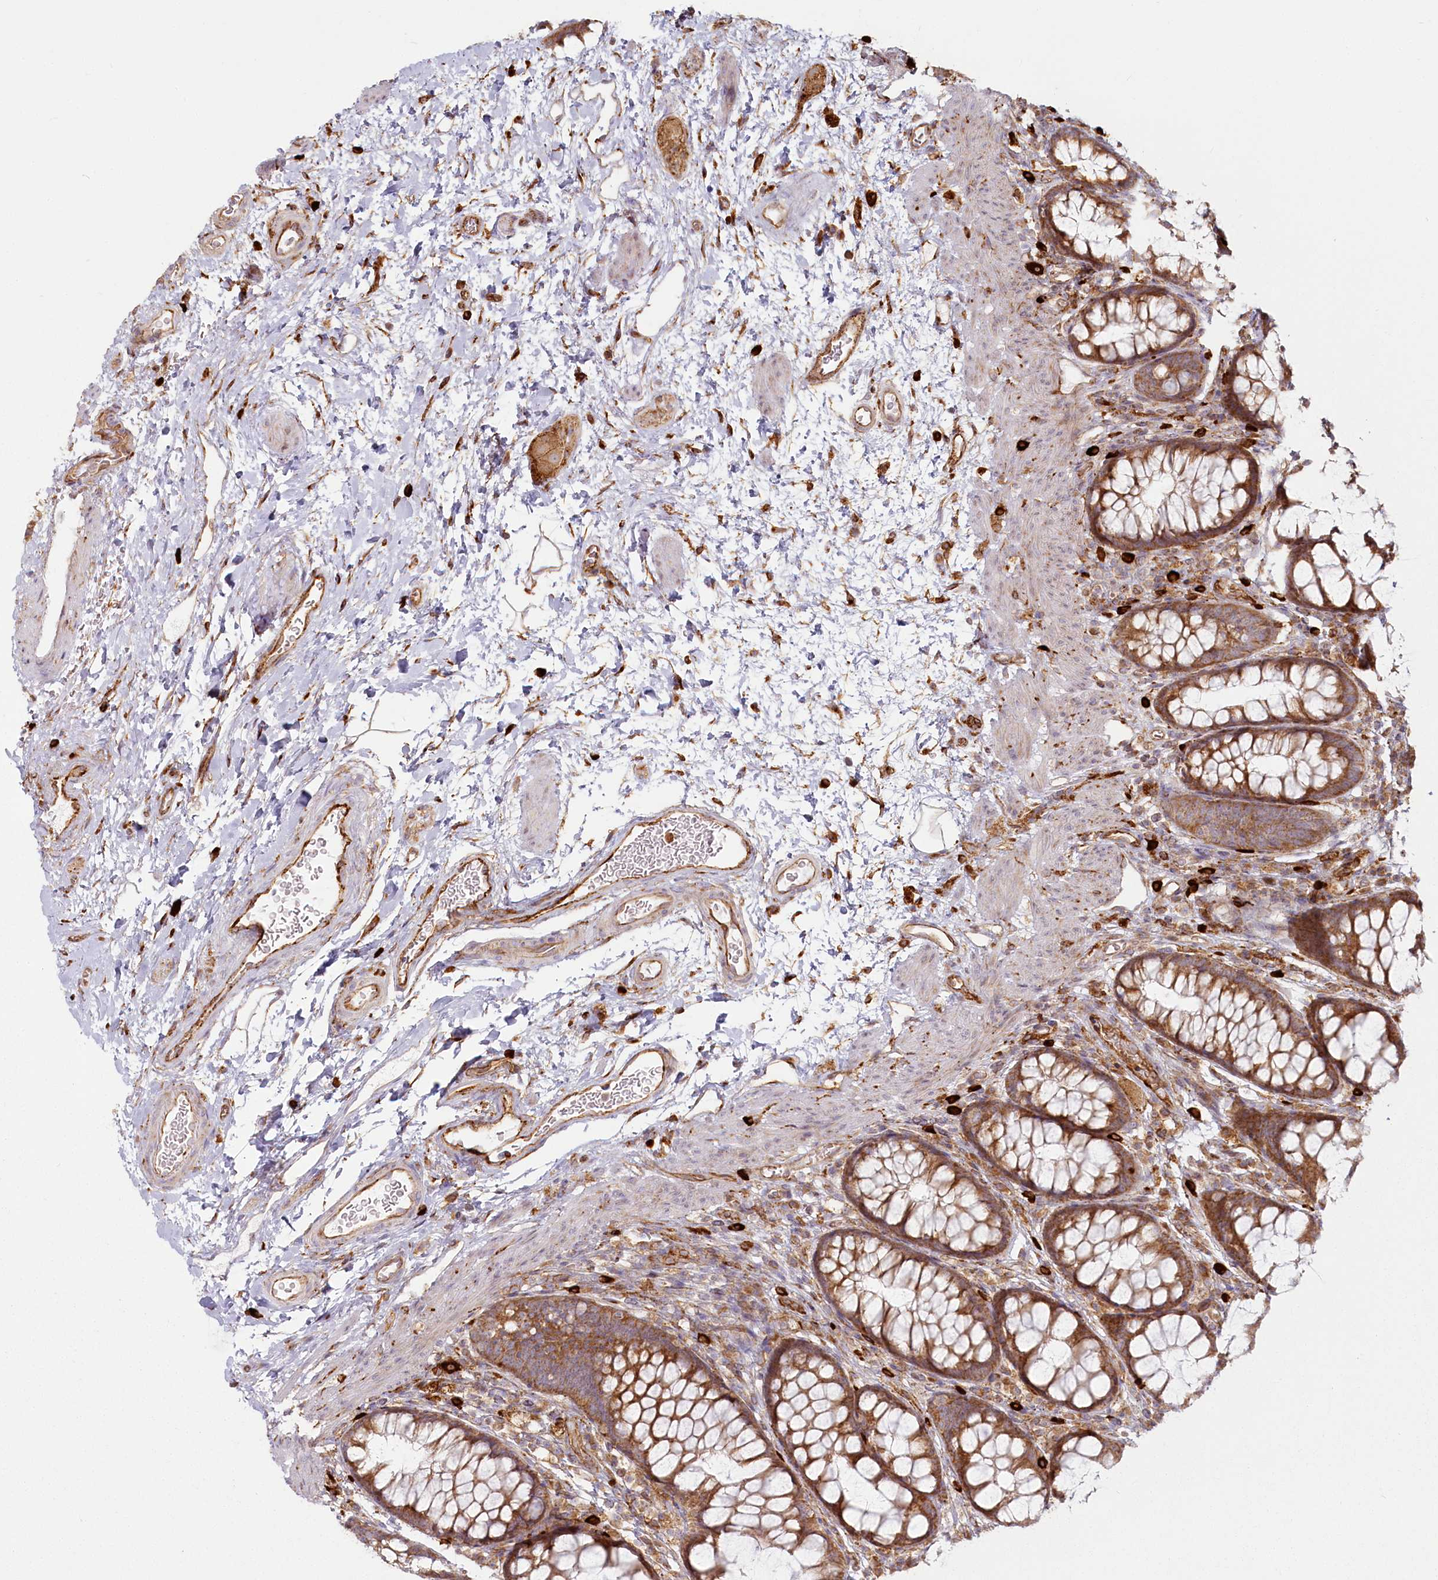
{"staining": {"intensity": "moderate", "quantity": ">75%", "location": "cytoplasmic/membranous"}, "tissue": "colon", "cell_type": "Endothelial cells", "image_type": "normal", "snomed": [{"axis": "morphology", "description": "Normal tissue, NOS"}, {"axis": "topography", "description": "Colon"}], "caption": "Human colon stained with a brown dye reveals moderate cytoplasmic/membranous positive staining in approximately >75% of endothelial cells.", "gene": "HARS2", "patient": {"sex": "female", "age": 62}}